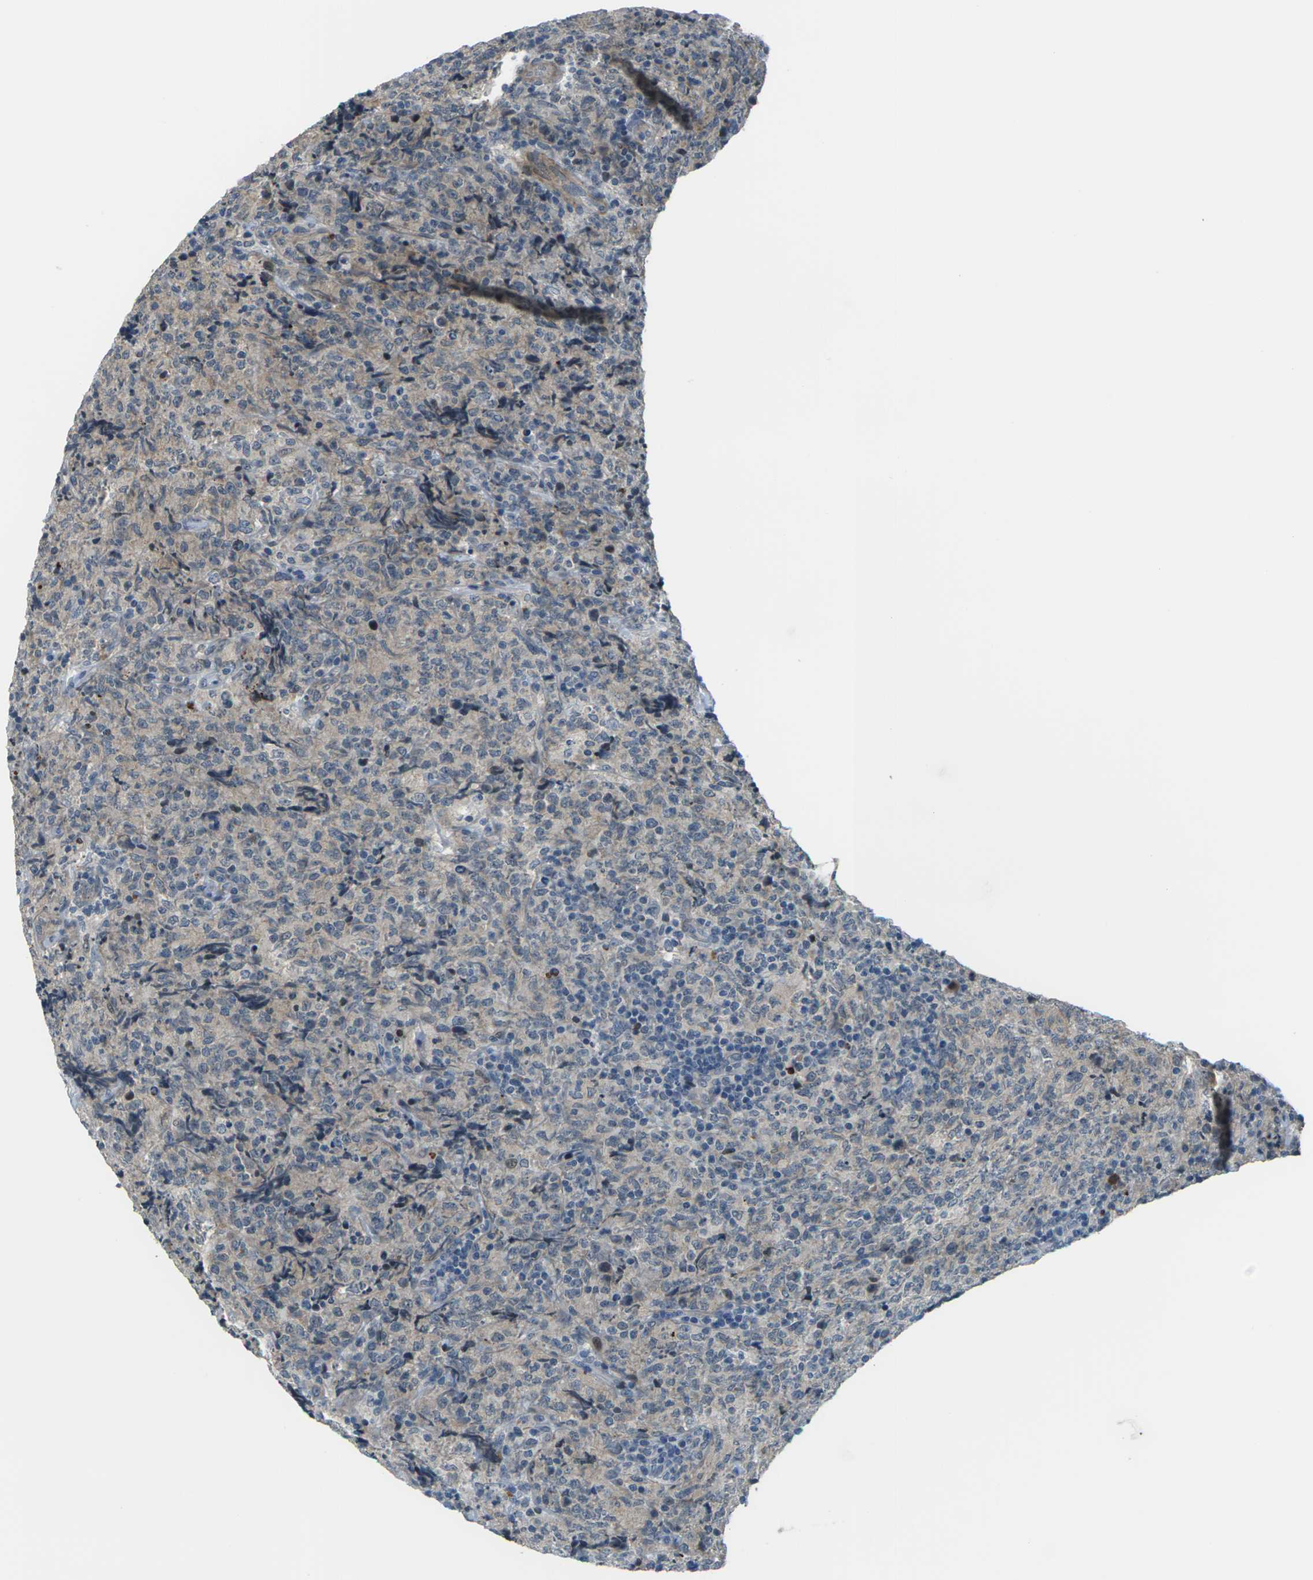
{"staining": {"intensity": "weak", "quantity": "<25%", "location": "cytoplasmic/membranous"}, "tissue": "lymphoma", "cell_type": "Tumor cells", "image_type": "cancer", "snomed": [{"axis": "morphology", "description": "Malignant lymphoma, non-Hodgkin's type, High grade"}, {"axis": "topography", "description": "Tonsil"}], "caption": "Tumor cells show no significant positivity in high-grade malignant lymphoma, non-Hodgkin's type.", "gene": "SLC13A3", "patient": {"sex": "female", "age": 36}}